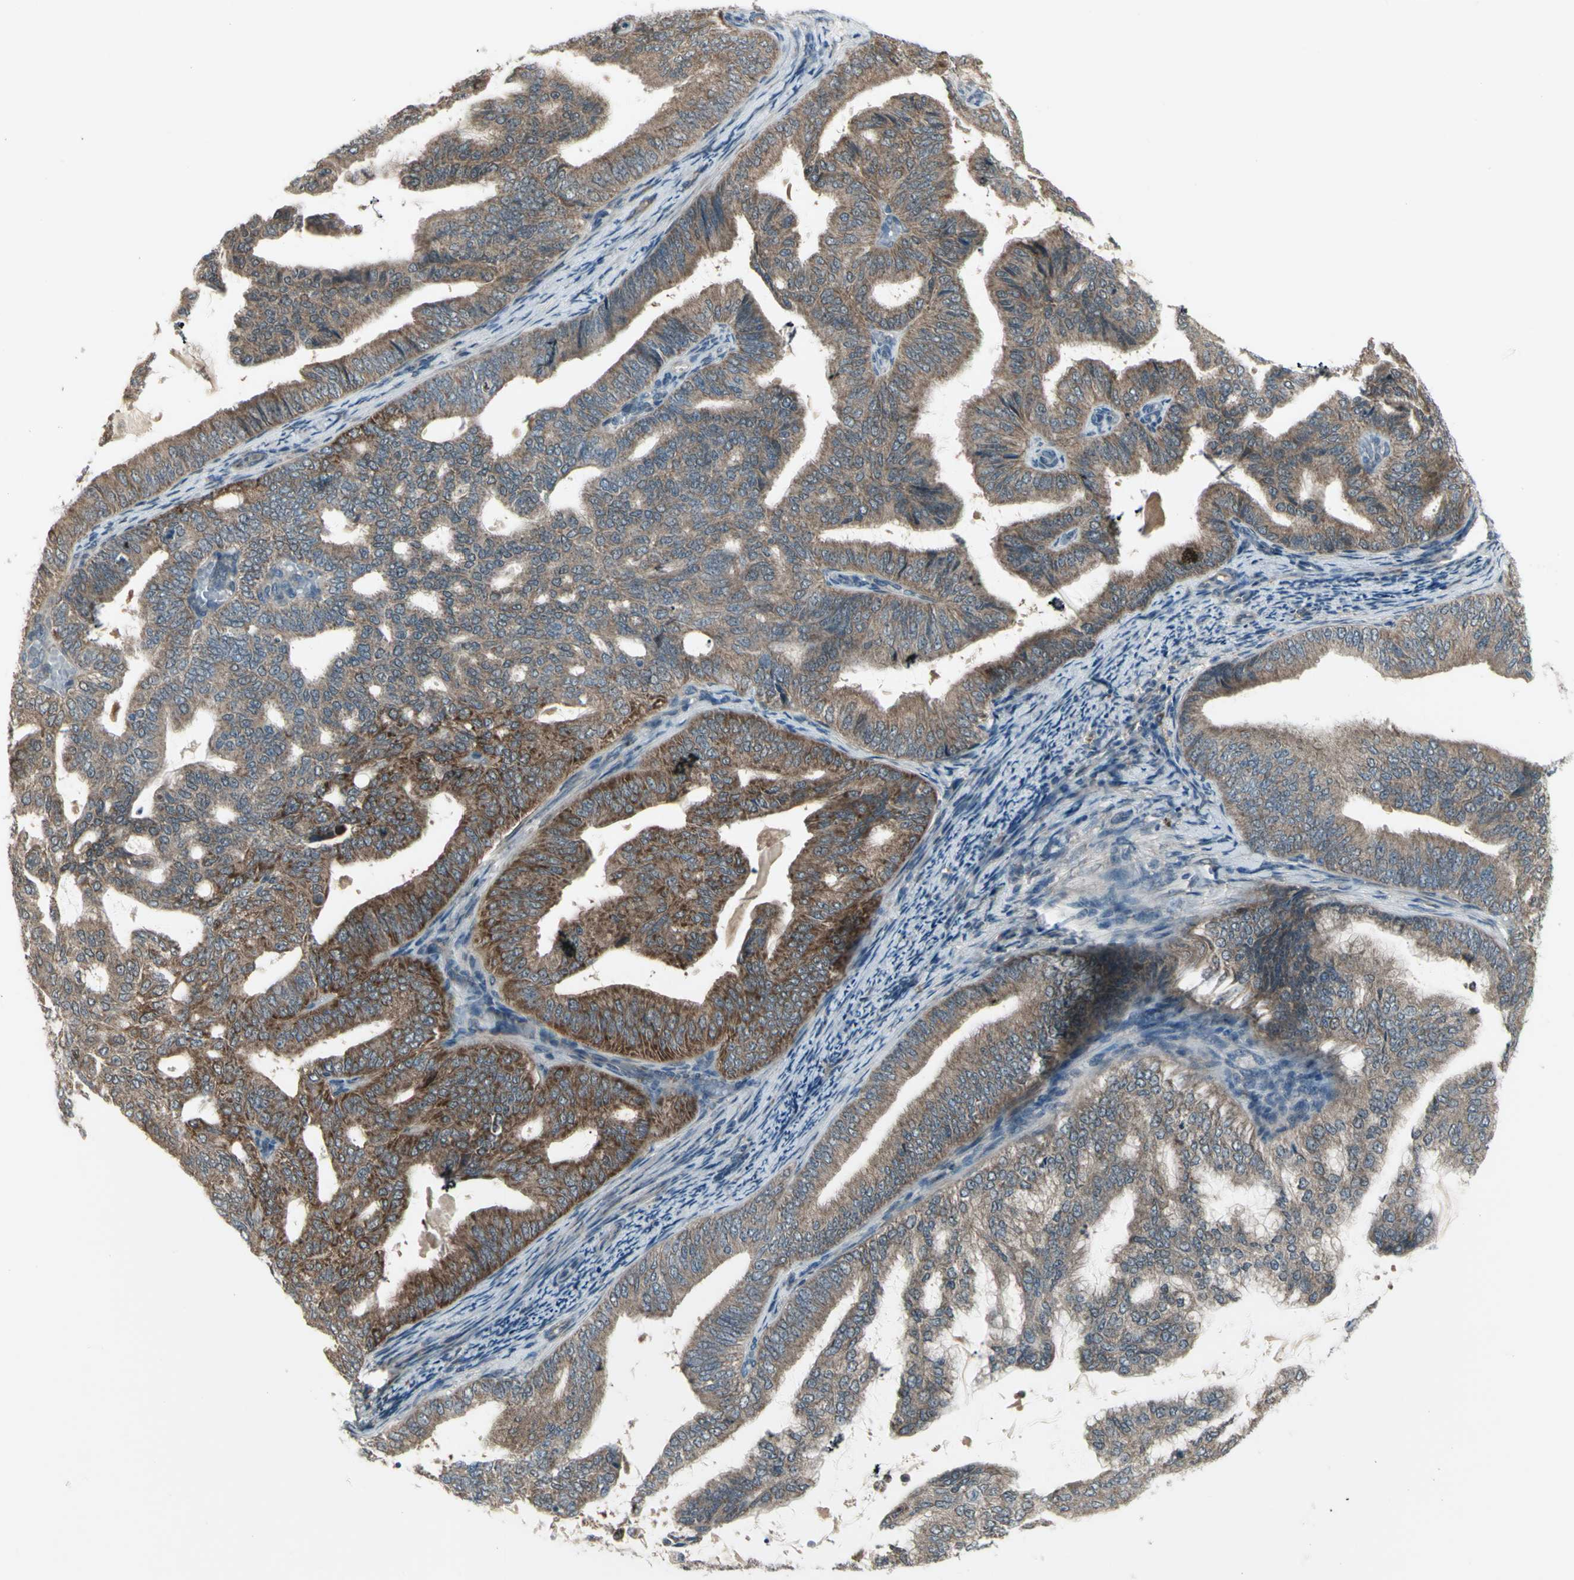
{"staining": {"intensity": "moderate", "quantity": "25%-75%", "location": "cytoplasmic/membranous"}, "tissue": "endometrial cancer", "cell_type": "Tumor cells", "image_type": "cancer", "snomed": [{"axis": "morphology", "description": "Adenocarcinoma, NOS"}, {"axis": "topography", "description": "Endometrium"}], "caption": "This photomicrograph demonstrates immunohistochemistry (IHC) staining of human endometrial cancer (adenocarcinoma), with medium moderate cytoplasmic/membranous expression in approximately 25%-75% of tumor cells.", "gene": "NAXD", "patient": {"sex": "female", "age": 58}}